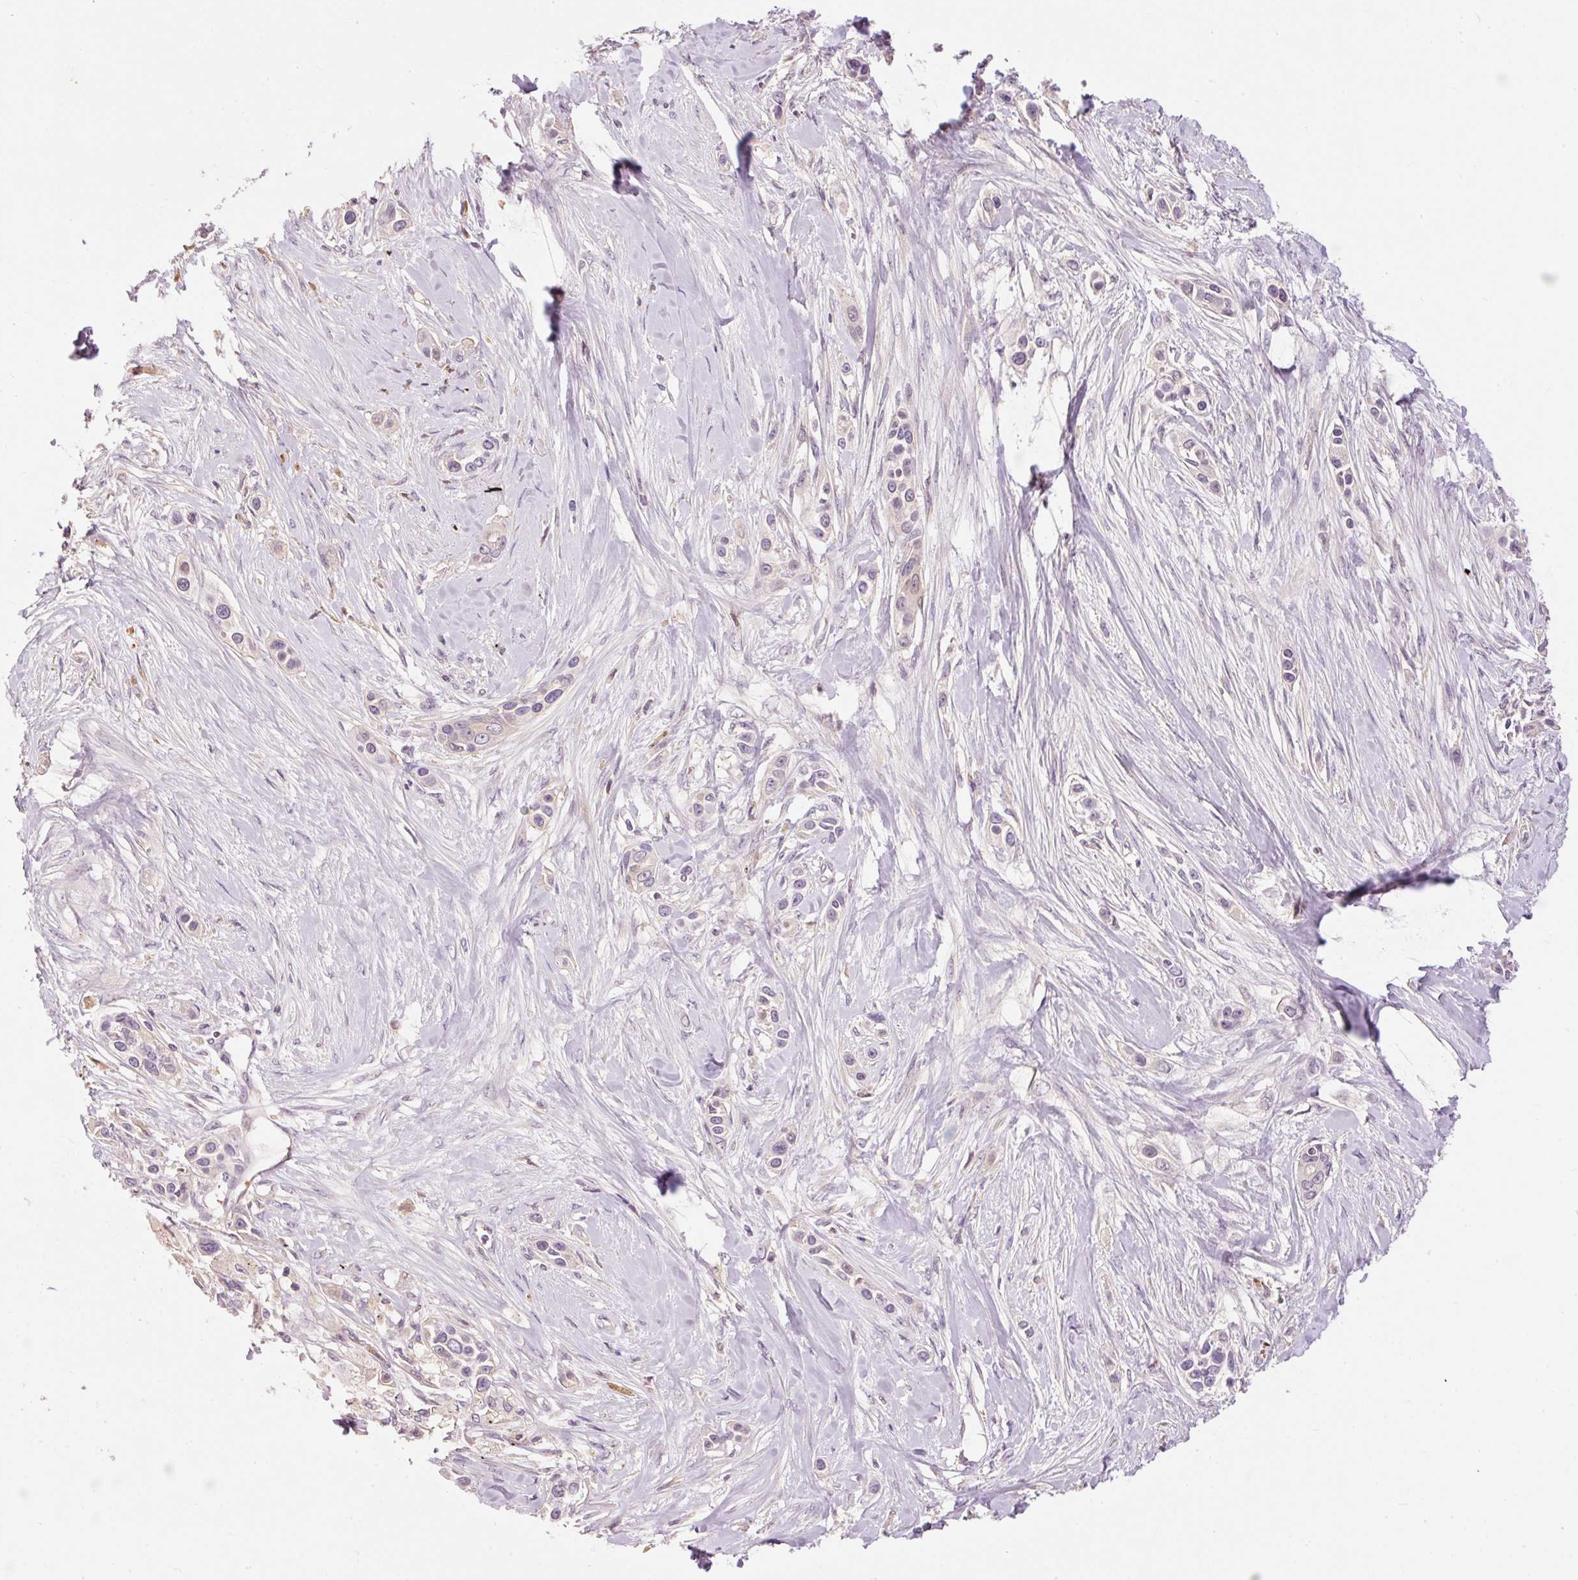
{"staining": {"intensity": "negative", "quantity": "none", "location": "none"}, "tissue": "skin cancer", "cell_type": "Tumor cells", "image_type": "cancer", "snomed": [{"axis": "morphology", "description": "Squamous cell carcinoma, NOS"}, {"axis": "topography", "description": "Skin"}], "caption": "The IHC micrograph has no significant staining in tumor cells of skin squamous cell carcinoma tissue.", "gene": "CMTM8", "patient": {"sex": "female", "age": 69}}